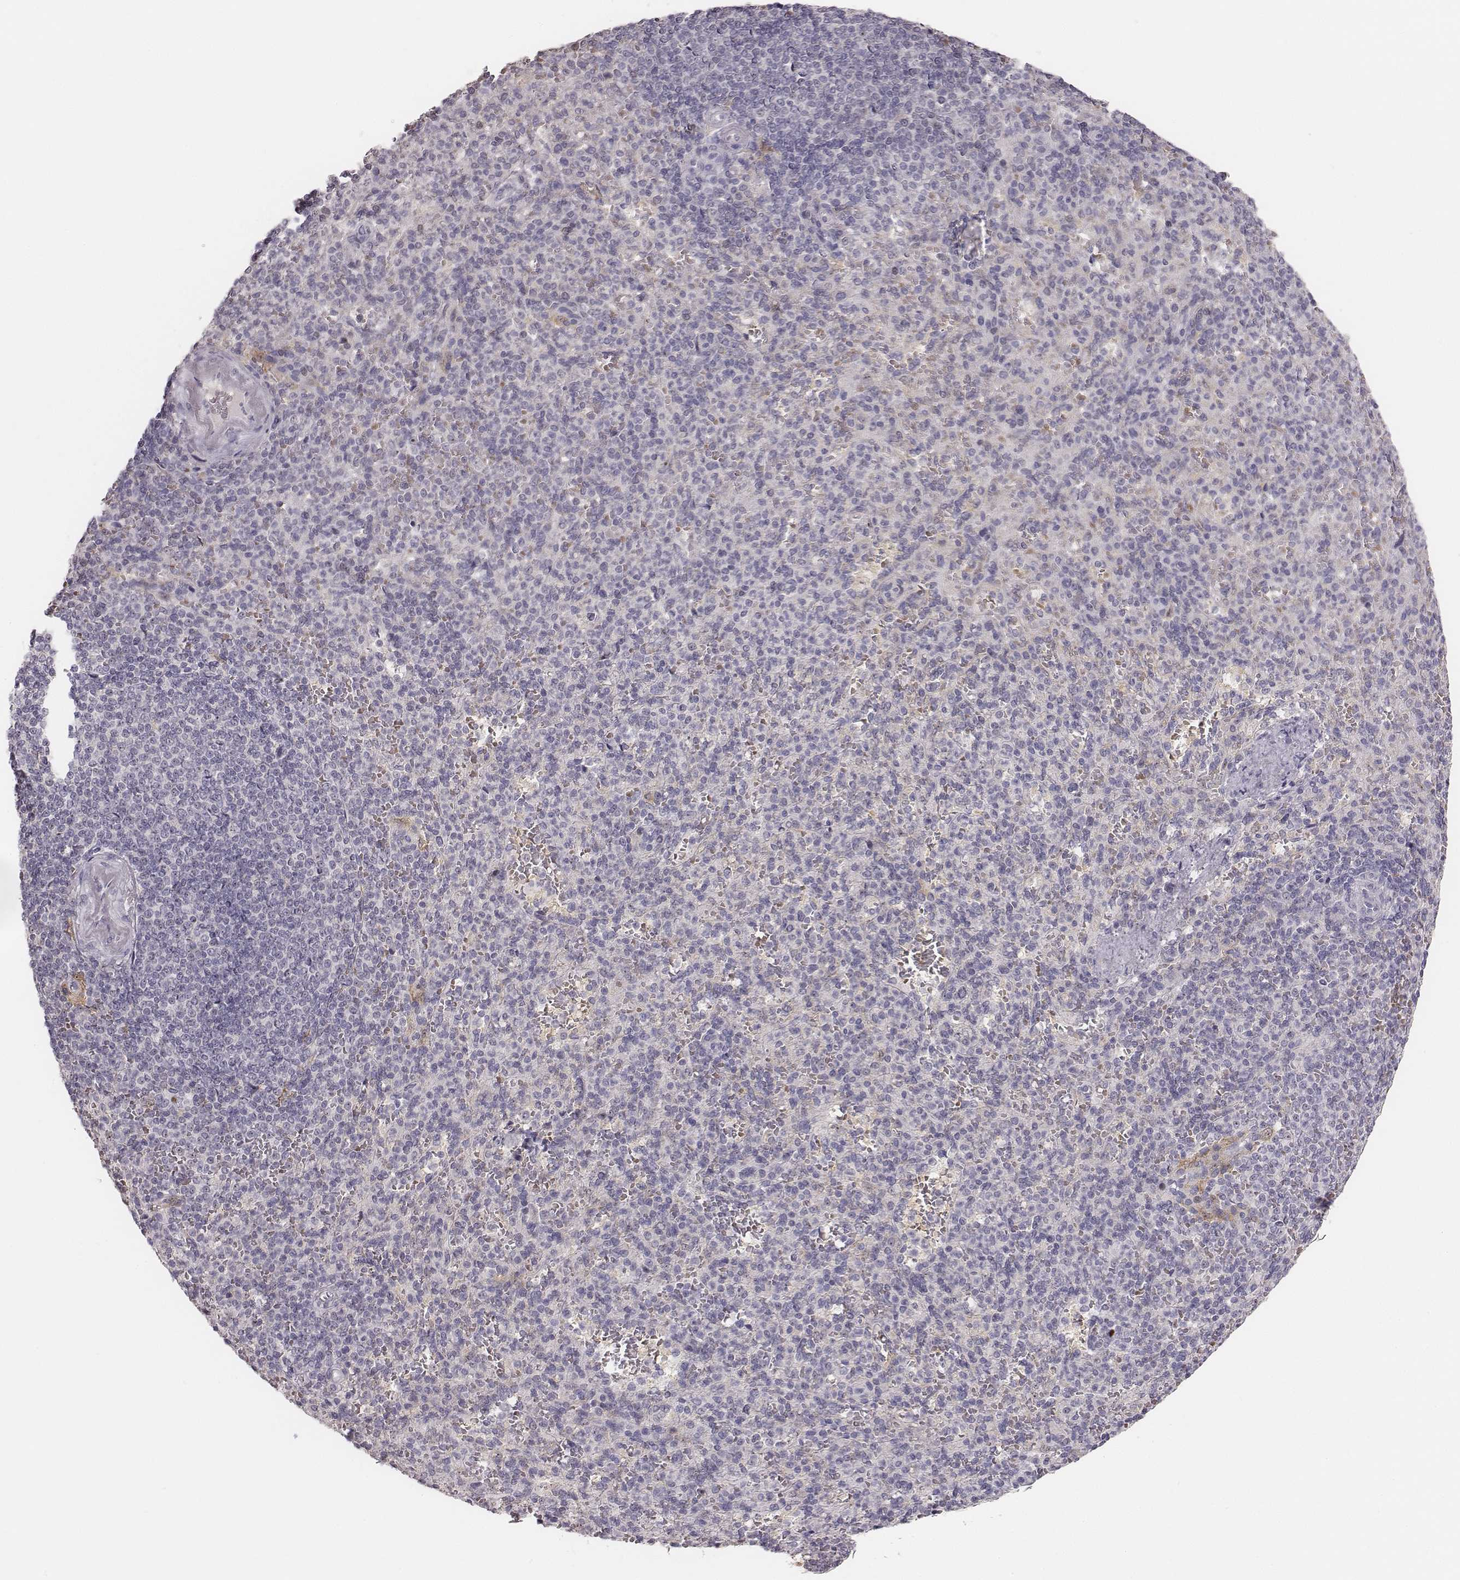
{"staining": {"intensity": "negative", "quantity": "none", "location": "none"}, "tissue": "spleen", "cell_type": "Cells in red pulp", "image_type": "normal", "snomed": [{"axis": "morphology", "description": "Normal tissue, NOS"}, {"axis": "topography", "description": "Spleen"}], "caption": "Cells in red pulp show no significant protein positivity in benign spleen. (Immunohistochemistry (ihc), brightfield microscopy, high magnification).", "gene": "NIFK", "patient": {"sex": "female", "age": 74}}